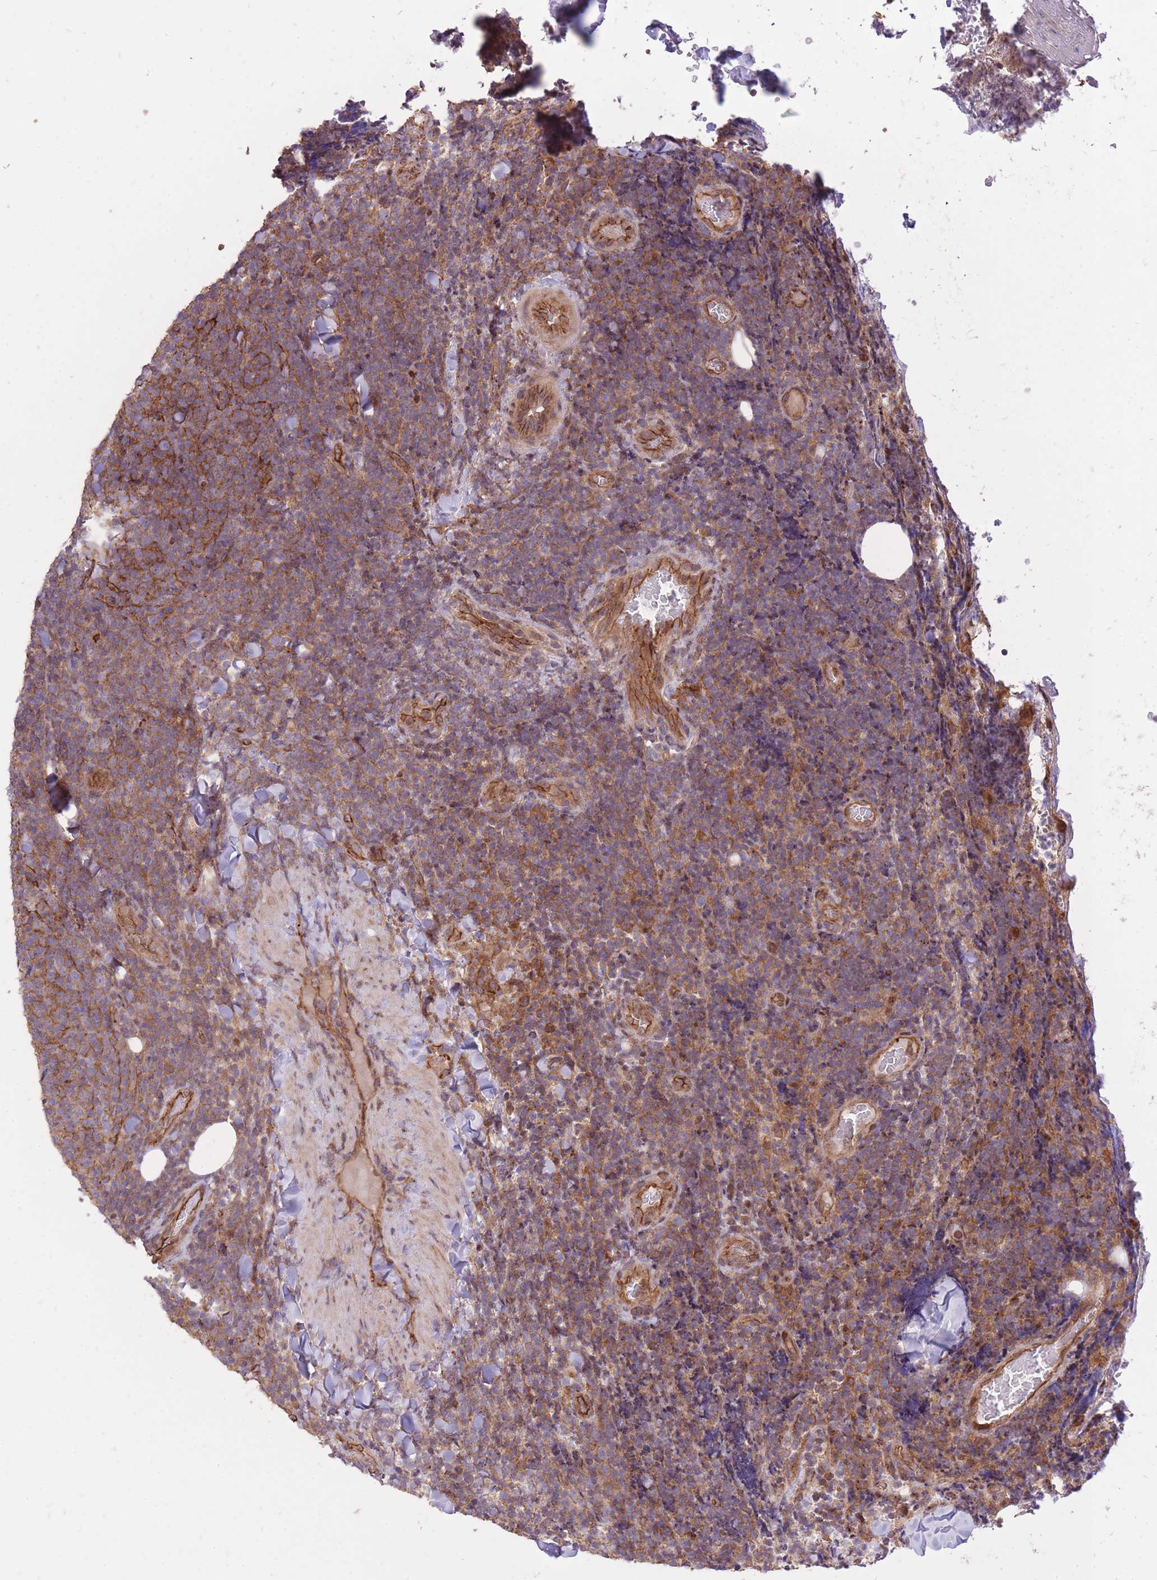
{"staining": {"intensity": "moderate", "quantity": "25%-75%", "location": "cytoplasmic/membranous"}, "tissue": "lymphoma", "cell_type": "Tumor cells", "image_type": "cancer", "snomed": [{"axis": "morphology", "description": "Malignant lymphoma, non-Hodgkin's type, Low grade"}, {"axis": "topography", "description": "Lymph node"}], "caption": "Human lymphoma stained with a brown dye demonstrates moderate cytoplasmic/membranous positive staining in about 25%-75% of tumor cells.", "gene": "PLD1", "patient": {"sex": "male", "age": 66}}